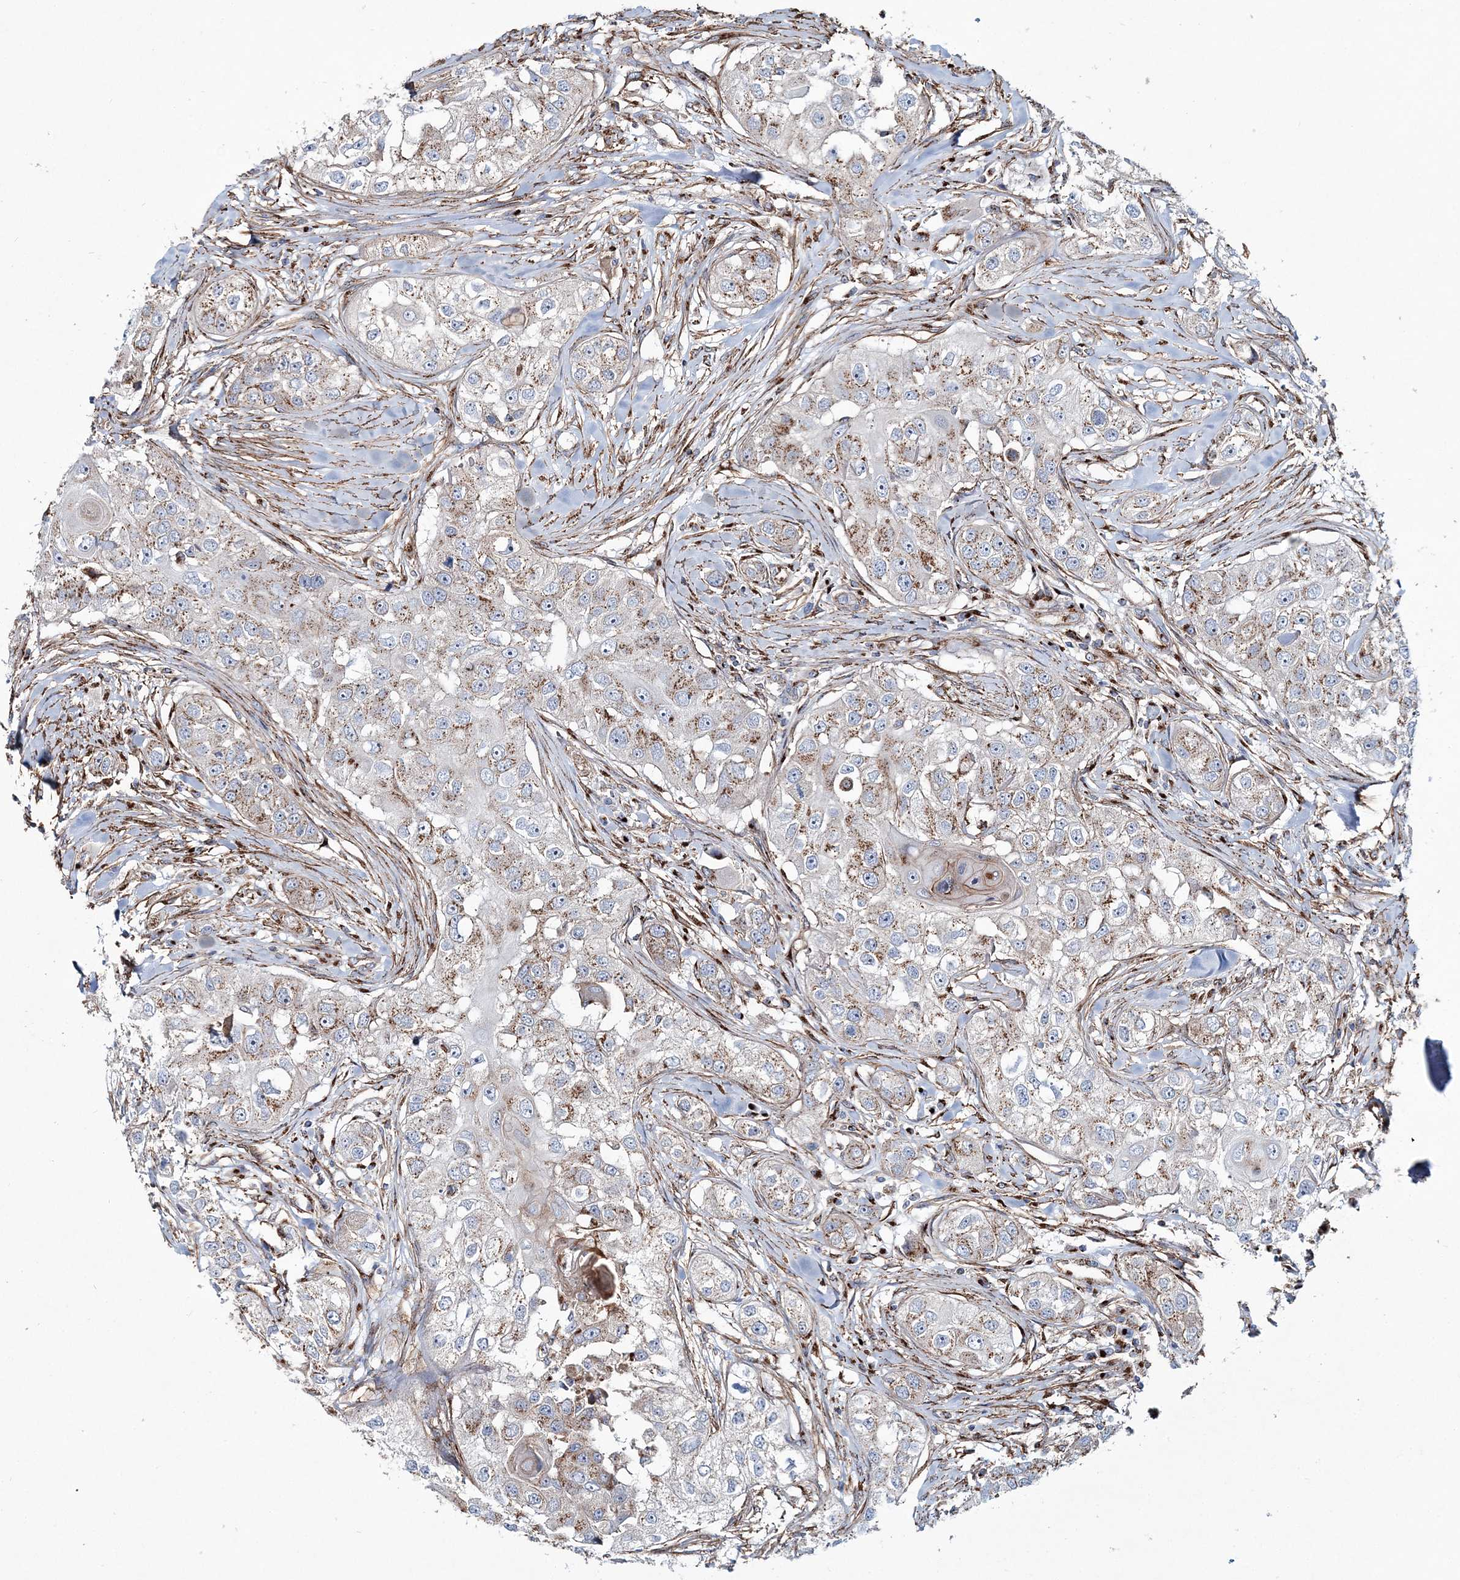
{"staining": {"intensity": "moderate", "quantity": ">75%", "location": "cytoplasmic/membranous"}, "tissue": "head and neck cancer", "cell_type": "Tumor cells", "image_type": "cancer", "snomed": [{"axis": "morphology", "description": "Normal tissue, NOS"}, {"axis": "morphology", "description": "Squamous cell carcinoma, NOS"}, {"axis": "topography", "description": "Skeletal muscle"}, {"axis": "topography", "description": "Head-Neck"}], "caption": "Approximately >75% of tumor cells in human head and neck cancer exhibit moderate cytoplasmic/membranous protein positivity as visualized by brown immunohistochemical staining.", "gene": "MAN1A2", "patient": {"sex": "male", "age": 51}}